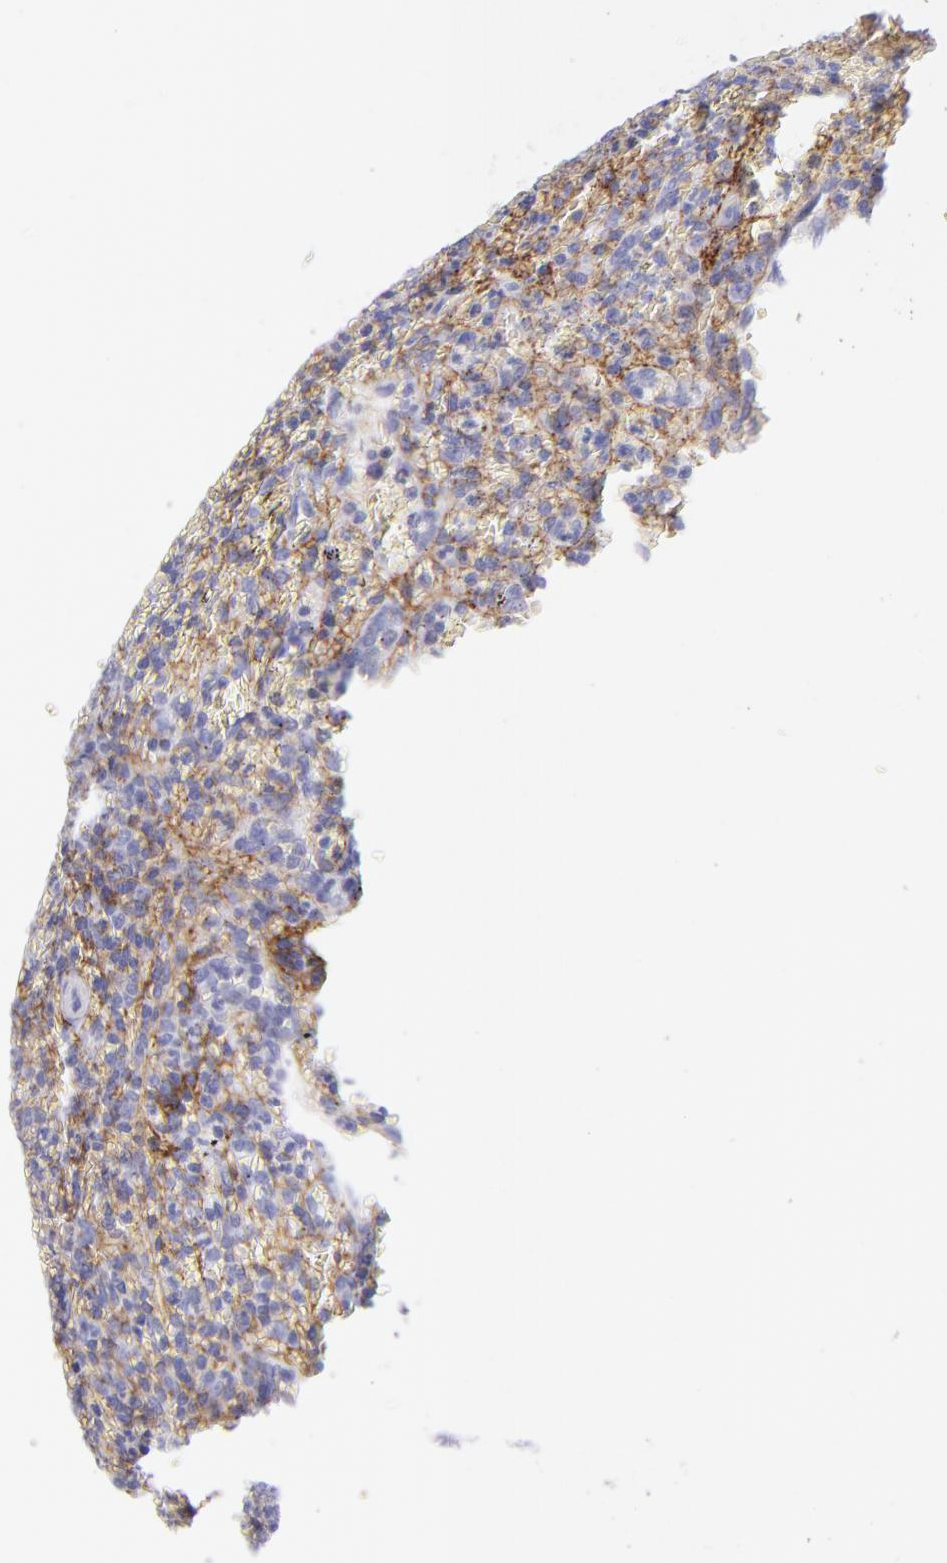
{"staining": {"intensity": "weak", "quantity": "<25%", "location": "cytoplasmic/membranous"}, "tissue": "lymphoma", "cell_type": "Tumor cells", "image_type": "cancer", "snomed": [{"axis": "morphology", "description": "Malignant lymphoma, non-Hodgkin's type, Low grade"}, {"axis": "topography", "description": "Spleen"}], "caption": "Protein analysis of malignant lymphoma, non-Hodgkin's type (low-grade) exhibits no significant staining in tumor cells. Brightfield microscopy of immunohistochemistry (IHC) stained with DAB (brown) and hematoxylin (blue), captured at high magnification.", "gene": "CD81", "patient": {"sex": "female", "age": 64}}